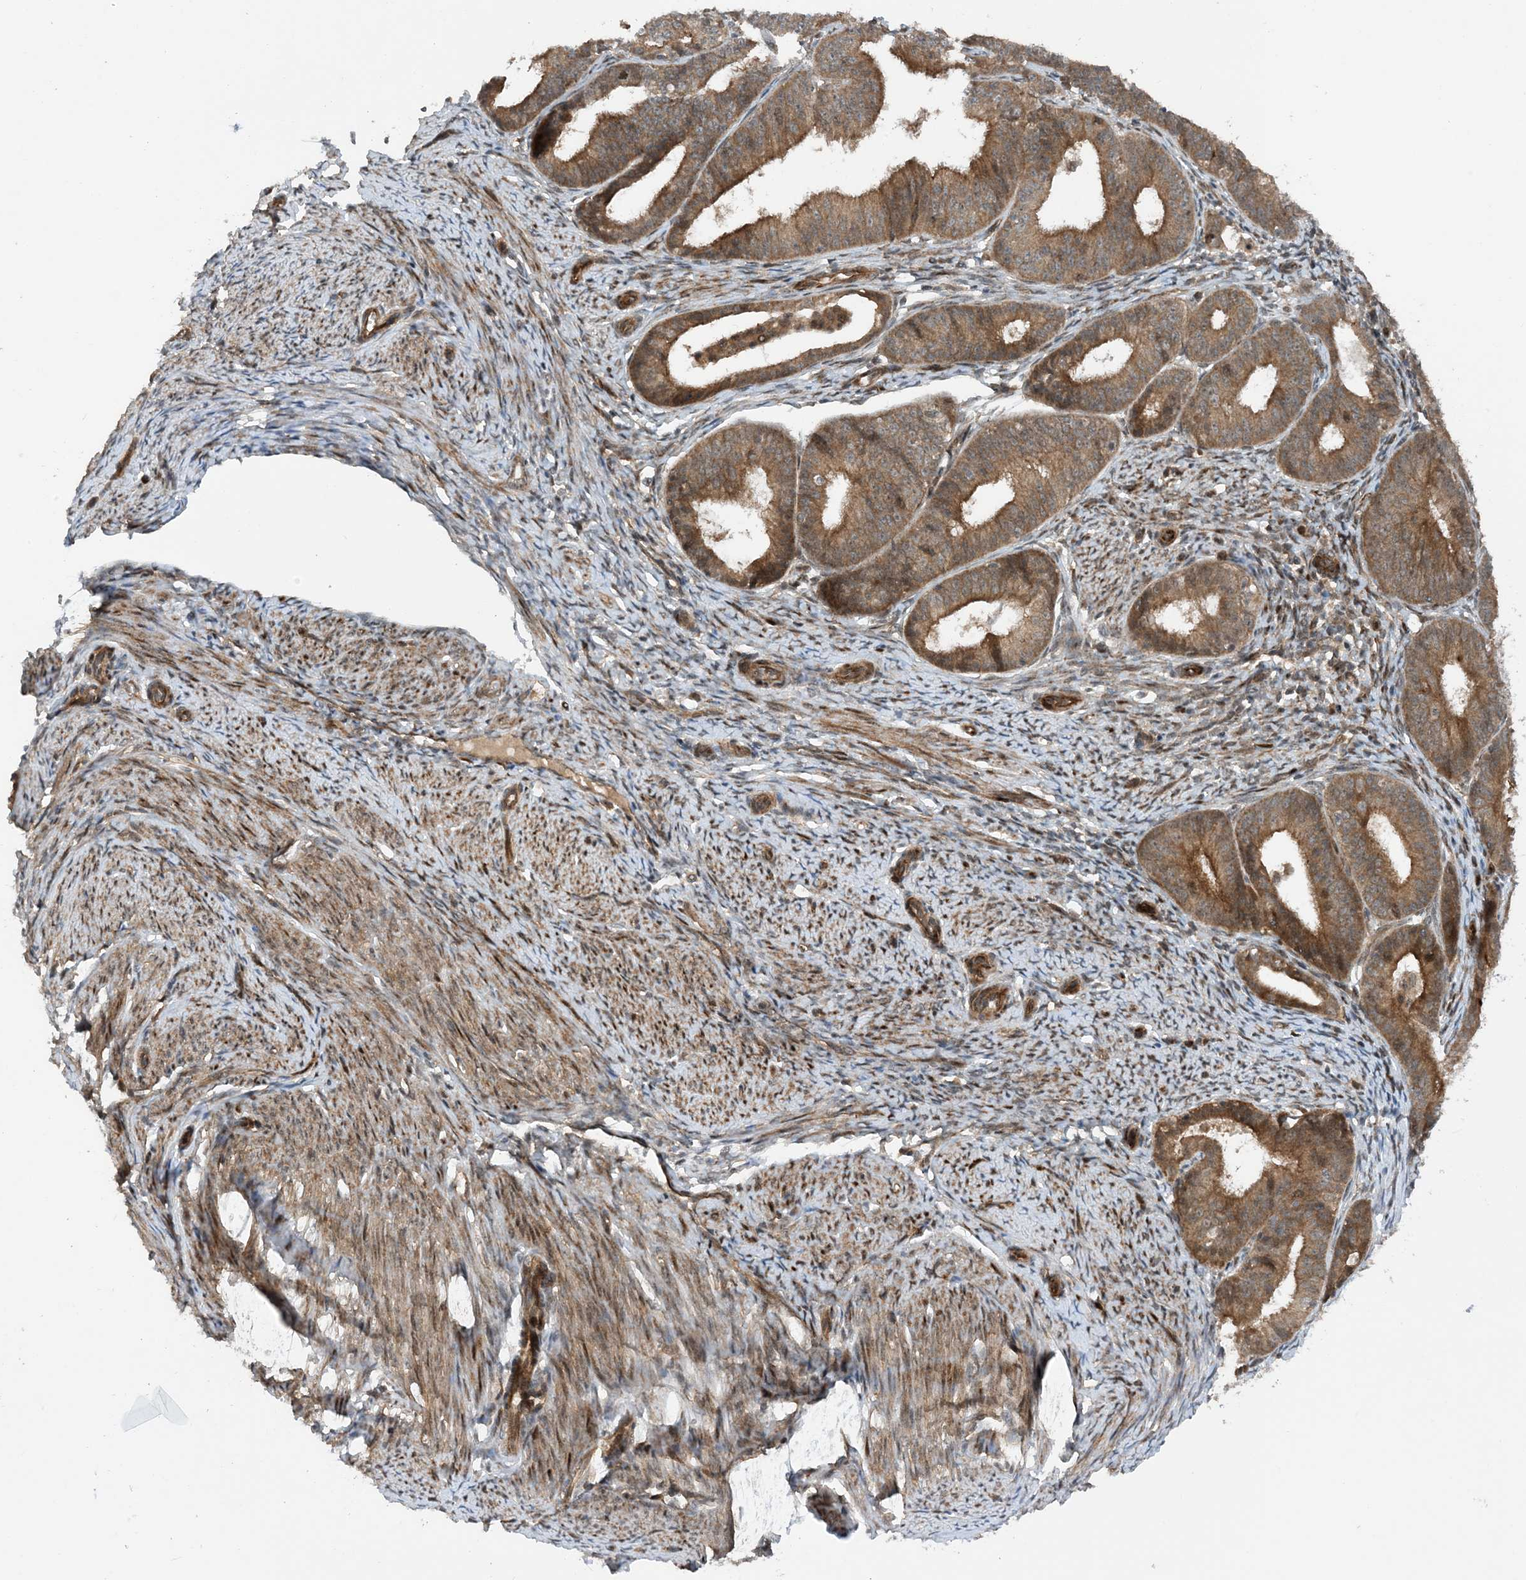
{"staining": {"intensity": "moderate", "quantity": "25%-75%", "location": "cytoplasmic/membranous"}, "tissue": "endometrial cancer", "cell_type": "Tumor cells", "image_type": "cancer", "snomed": [{"axis": "morphology", "description": "Adenocarcinoma, NOS"}, {"axis": "topography", "description": "Endometrium"}], "caption": "A brown stain shows moderate cytoplasmic/membranous expression of a protein in human endometrial cancer (adenocarcinoma) tumor cells.", "gene": "HEMK1", "patient": {"sex": "female", "age": 51}}